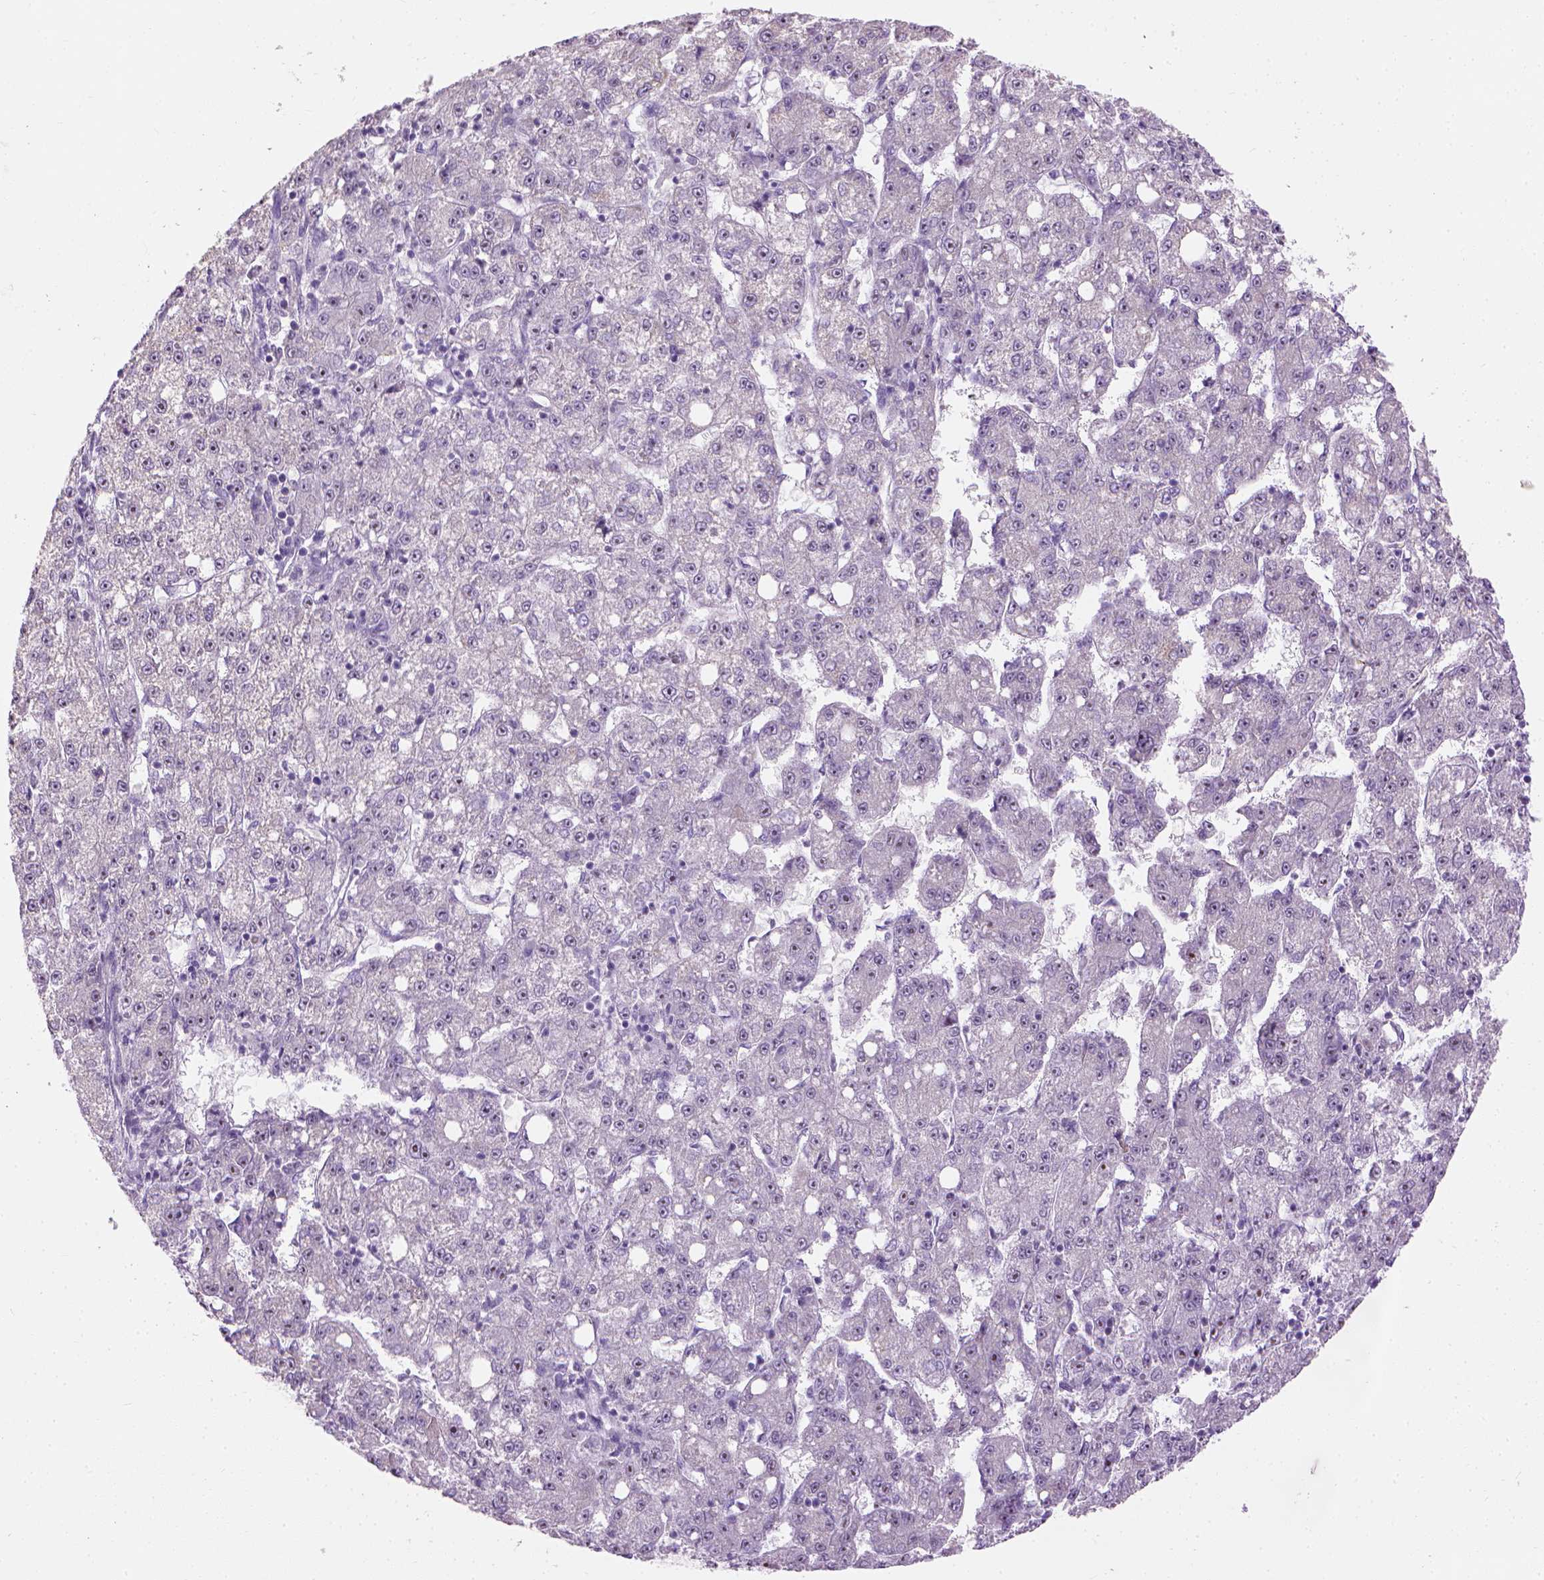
{"staining": {"intensity": "negative", "quantity": "none", "location": "none"}, "tissue": "liver cancer", "cell_type": "Tumor cells", "image_type": "cancer", "snomed": [{"axis": "morphology", "description": "Carcinoma, Hepatocellular, NOS"}, {"axis": "topography", "description": "Liver"}], "caption": "Tumor cells show no significant protein staining in liver hepatocellular carcinoma. (DAB immunohistochemistry (IHC) visualized using brightfield microscopy, high magnification).", "gene": "UTP4", "patient": {"sex": "female", "age": 65}}